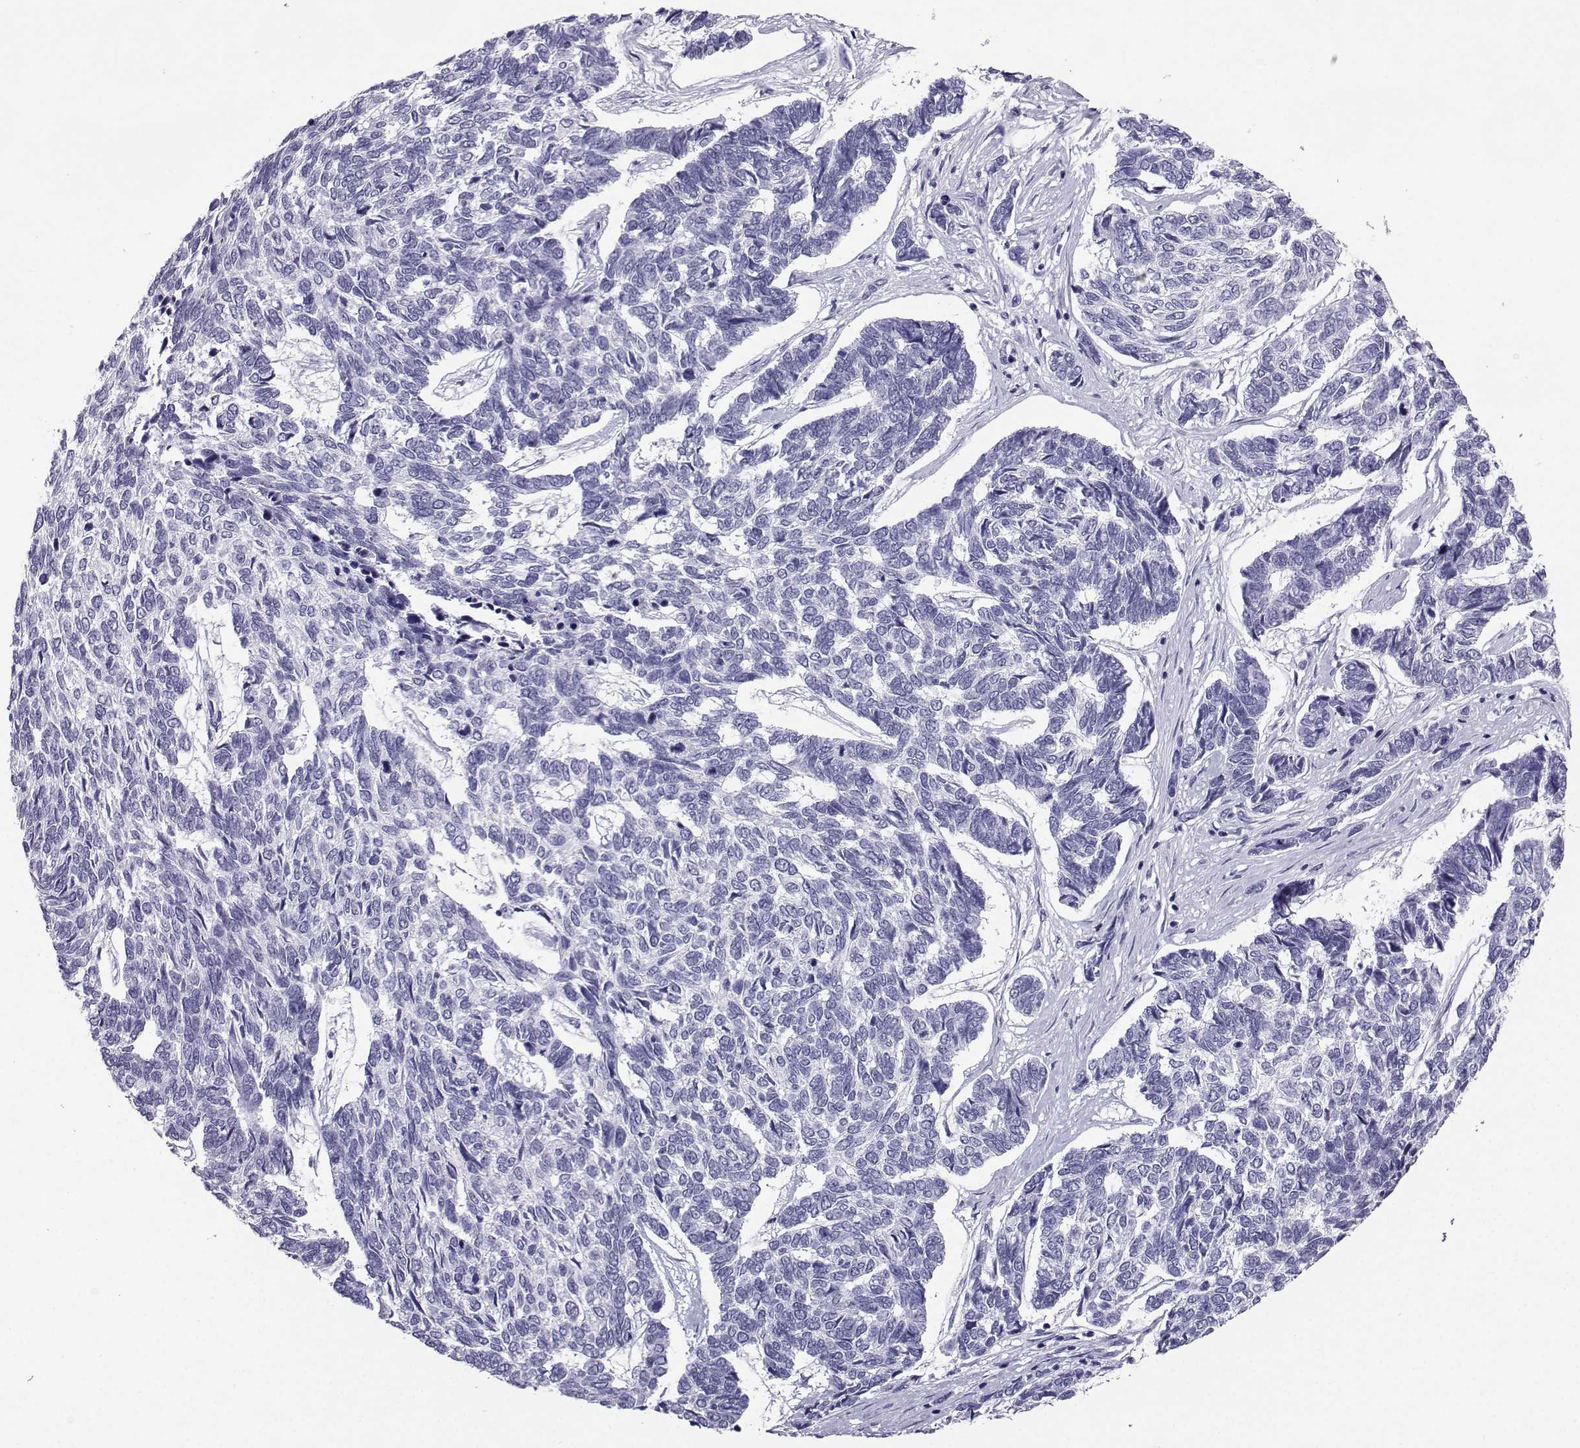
{"staining": {"intensity": "negative", "quantity": "none", "location": "none"}, "tissue": "skin cancer", "cell_type": "Tumor cells", "image_type": "cancer", "snomed": [{"axis": "morphology", "description": "Basal cell carcinoma"}, {"axis": "topography", "description": "Skin"}], "caption": "Protein analysis of skin cancer (basal cell carcinoma) reveals no significant expression in tumor cells.", "gene": "CRYBB1", "patient": {"sex": "female", "age": 65}}